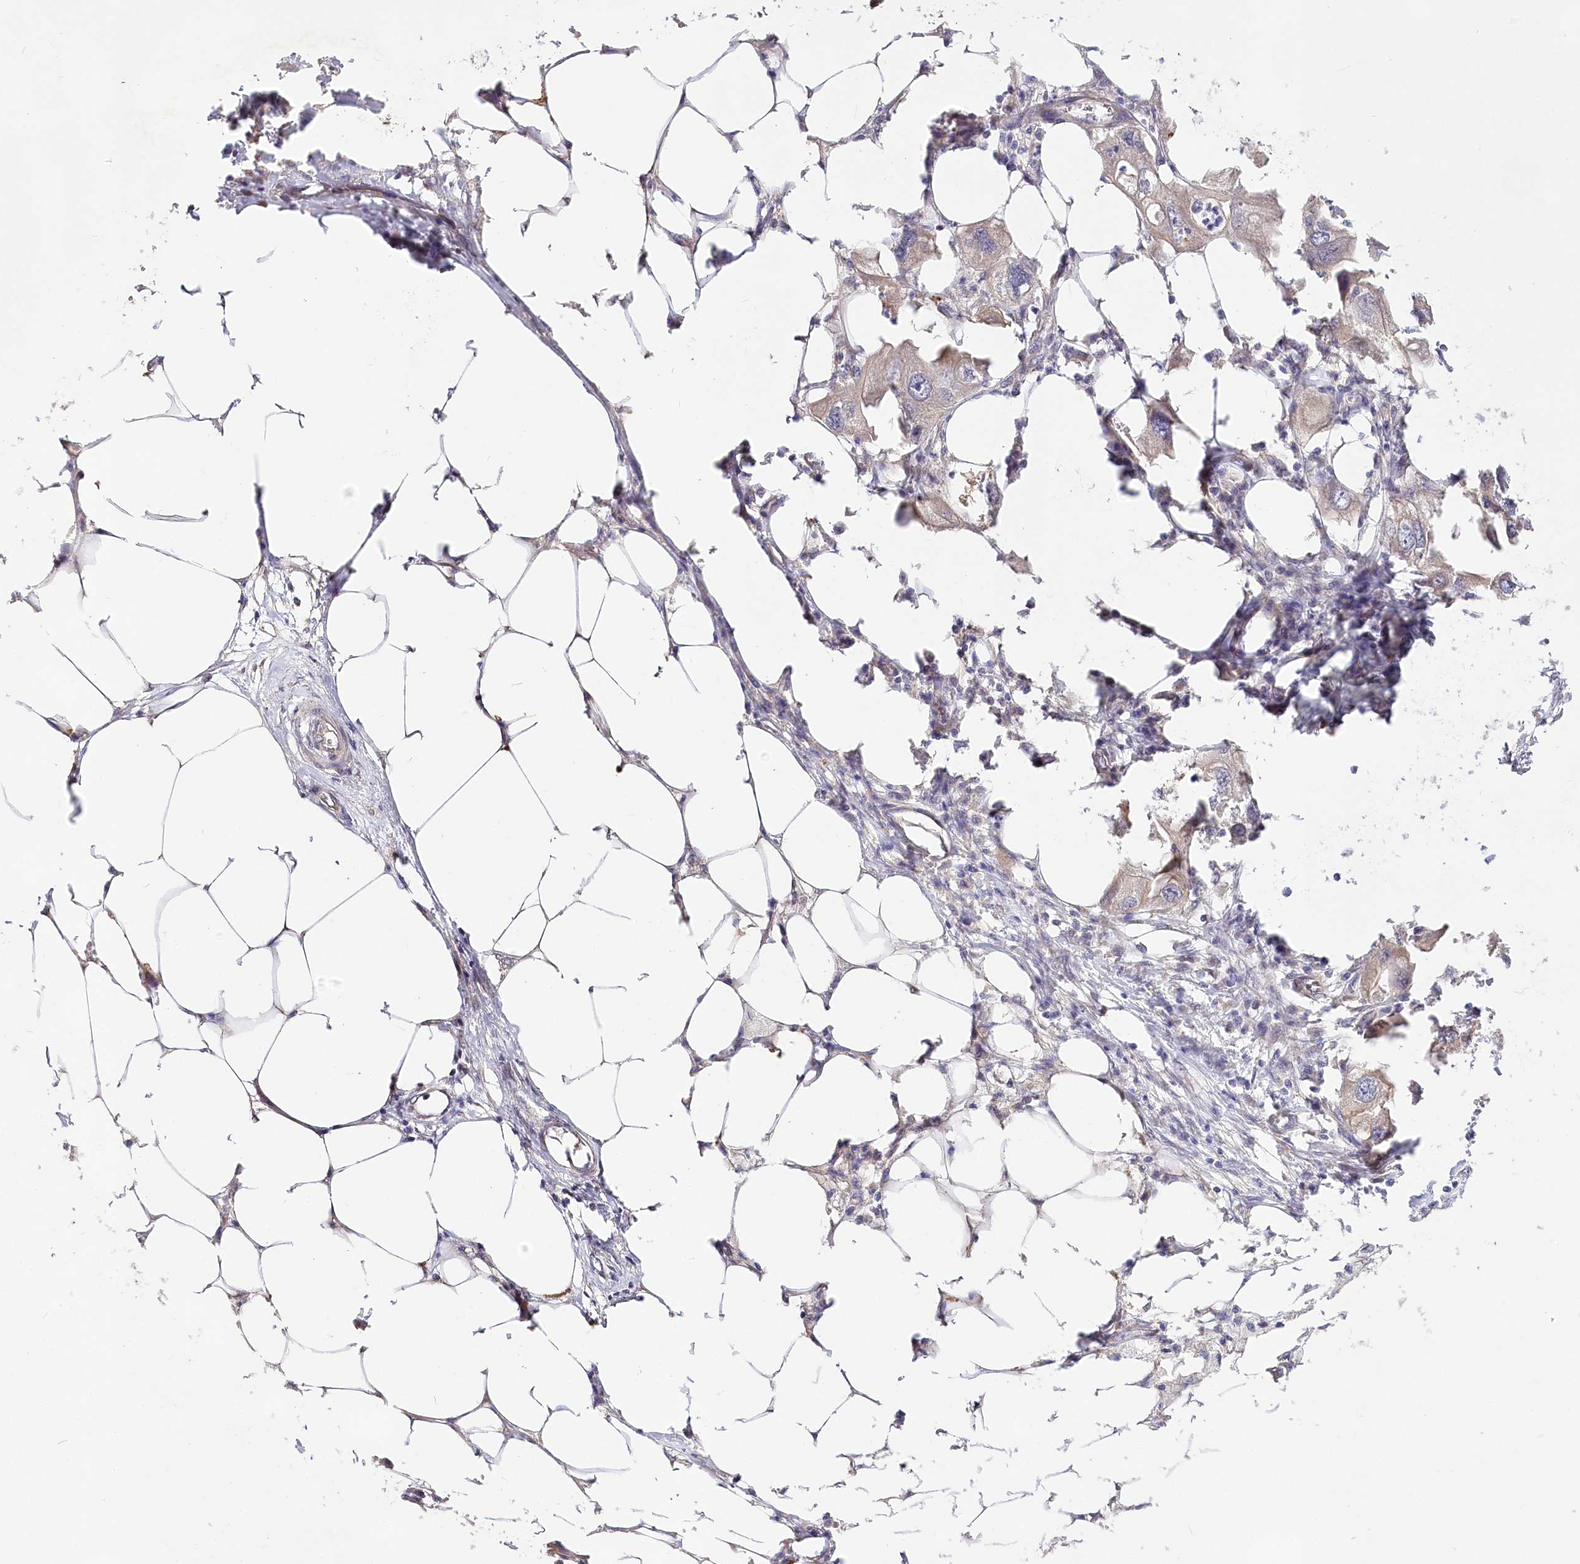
{"staining": {"intensity": "negative", "quantity": "none", "location": "none"}, "tissue": "endometrial cancer", "cell_type": "Tumor cells", "image_type": "cancer", "snomed": [{"axis": "morphology", "description": "Adenocarcinoma, NOS"}, {"axis": "morphology", "description": "Adenocarcinoma, metastatic, NOS"}, {"axis": "topography", "description": "Adipose tissue"}, {"axis": "topography", "description": "Endometrium"}], "caption": "Immunohistochemistry of human metastatic adenocarcinoma (endometrial) demonstrates no positivity in tumor cells.", "gene": "PYROXD1", "patient": {"sex": "female", "age": 67}}